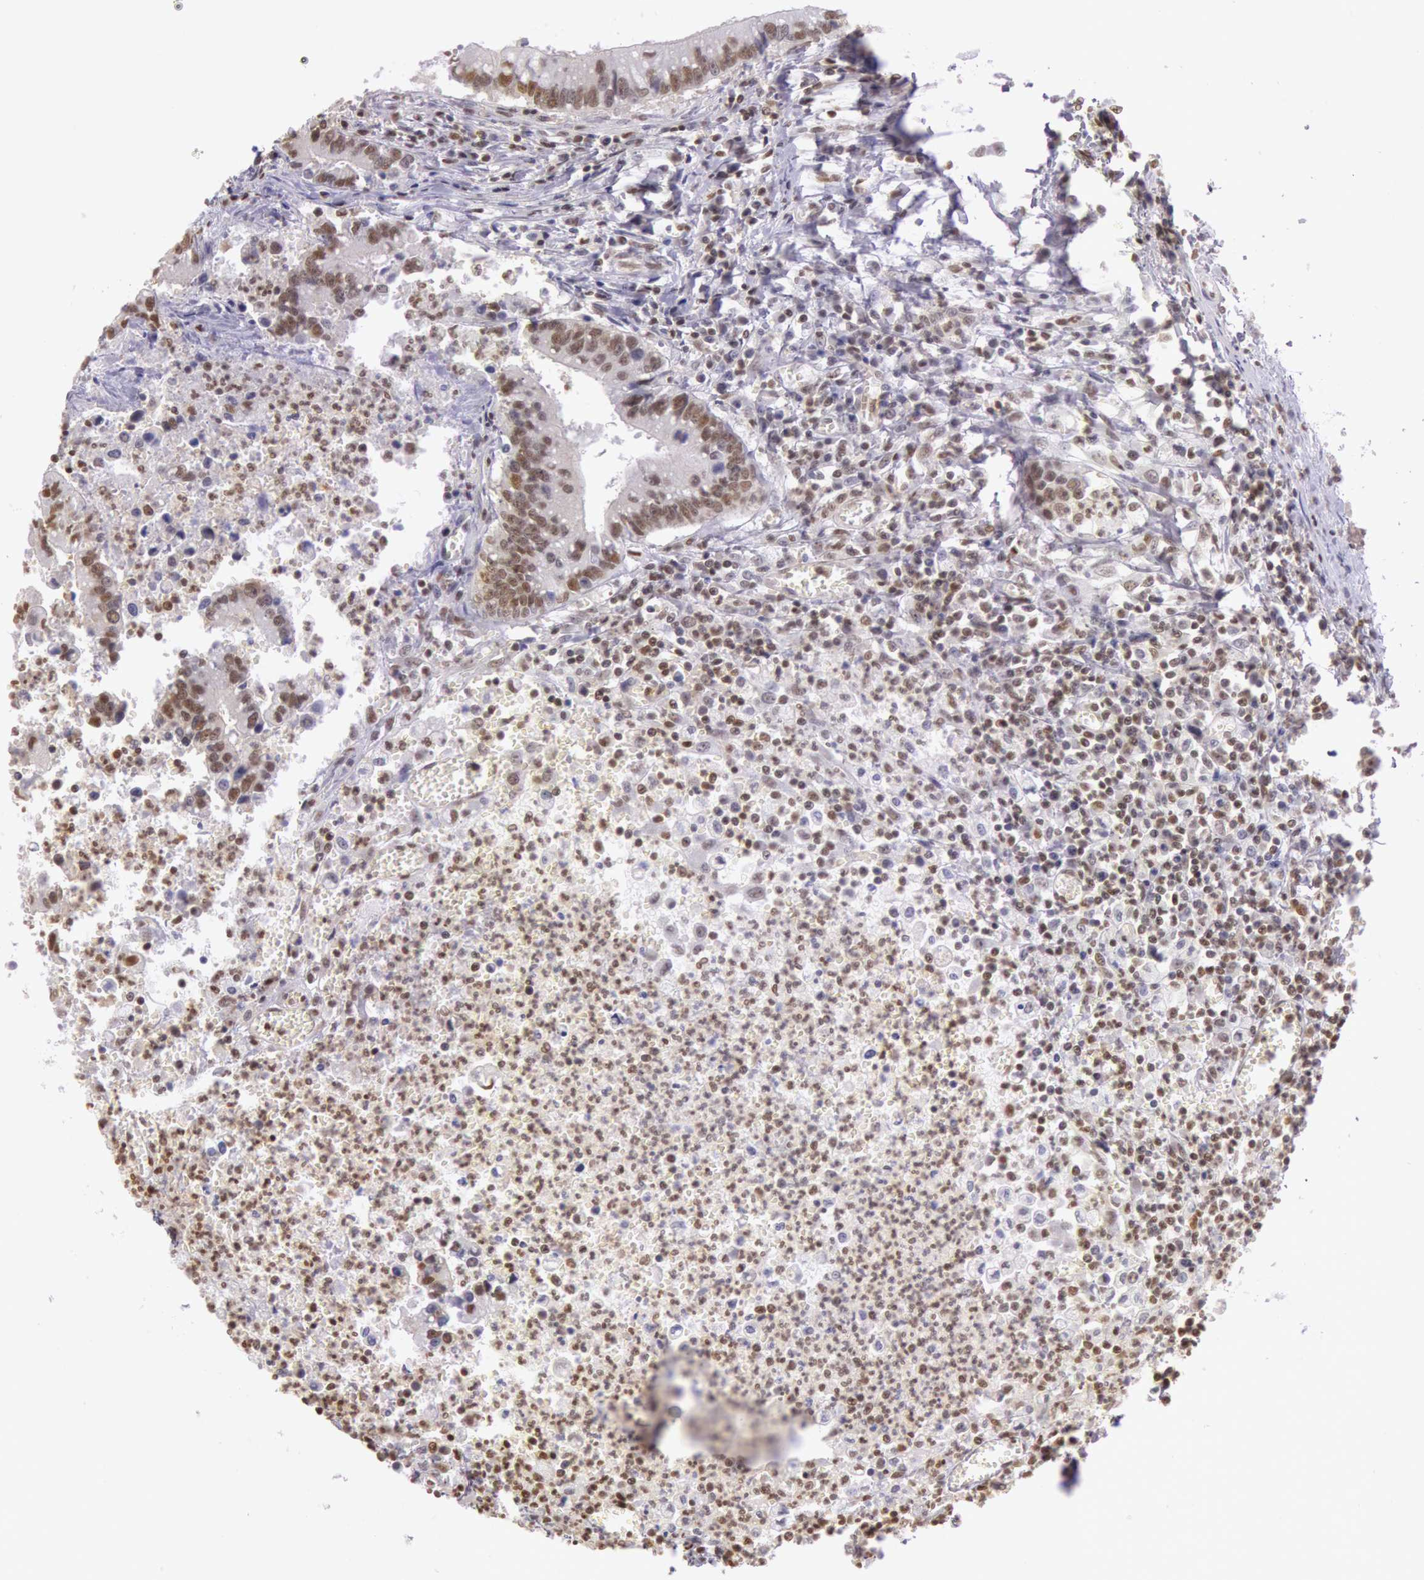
{"staining": {"intensity": "moderate", "quantity": "25%-75%", "location": "nuclear"}, "tissue": "colorectal cancer", "cell_type": "Tumor cells", "image_type": "cancer", "snomed": [{"axis": "morphology", "description": "Adenocarcinoma, NOS"}, {"axis": "topography", "description": "Rectum"}], "caption": "Protein staining of colorectal adenocarcinoma tissue exhibits moderate nuclear expression in approximately 25%-75% of tumor cells.", "gene": "ESS2", "patient": {"sex": "female", "age": 81}}